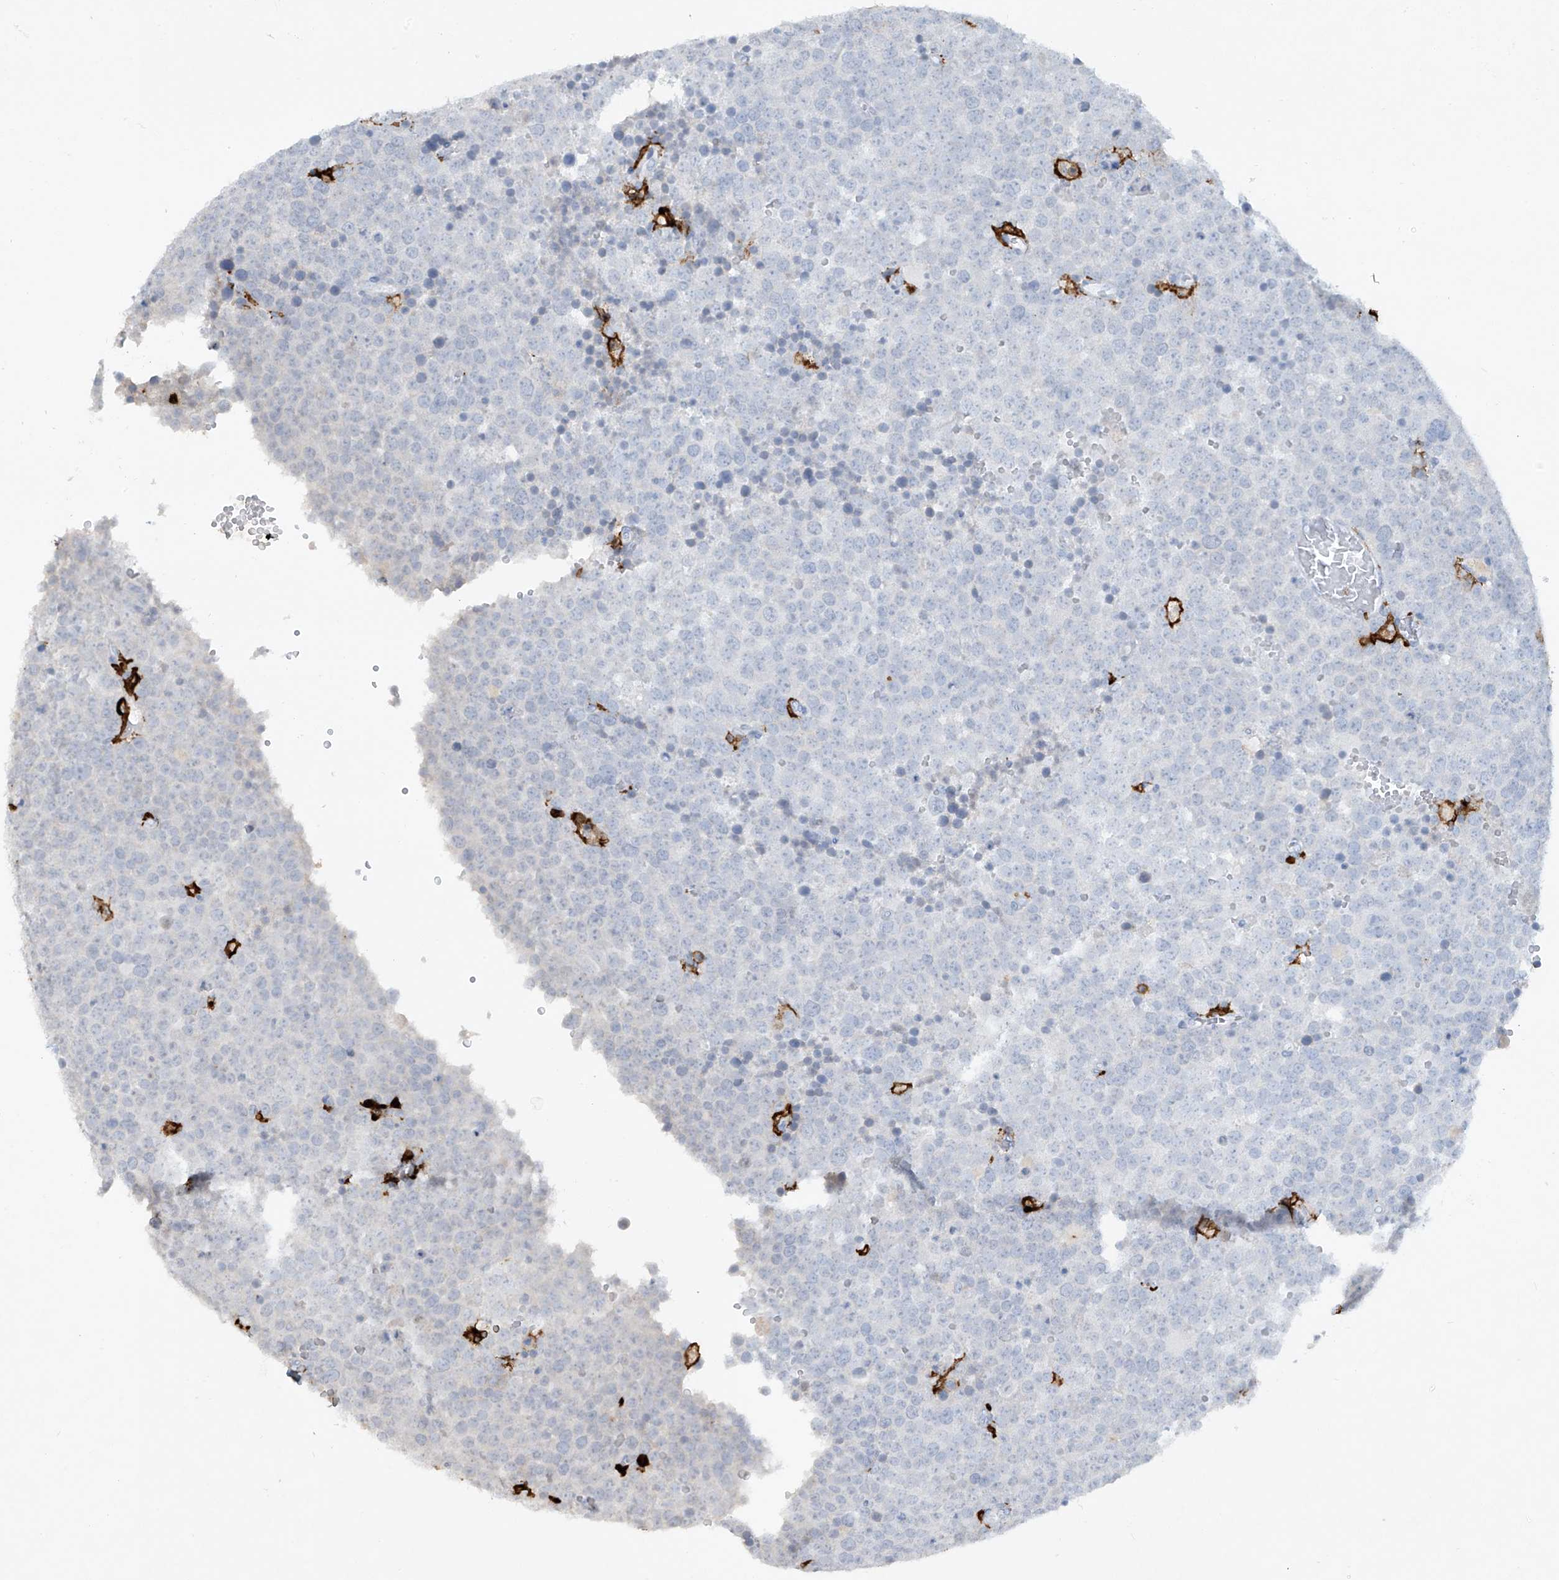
{"staining": {"intensity": "negative", "quantity": "none", "location": "none"}, "tissue": "testis cancer", "cell_type": "Tumor cells", "image_type": "cancer", "snomed": [{"axis": "morphology", "description": "Seminoma, NOS"}, {"axis": "topography", "description": "Testis"}], "caption": "A high-resolution image shows IHC staining of testis cancer (seminoma), which exhibits no significant staining in tumor cells.", "gene": "FCGR3A", "patient": {"sex": "male", "age": 71}}